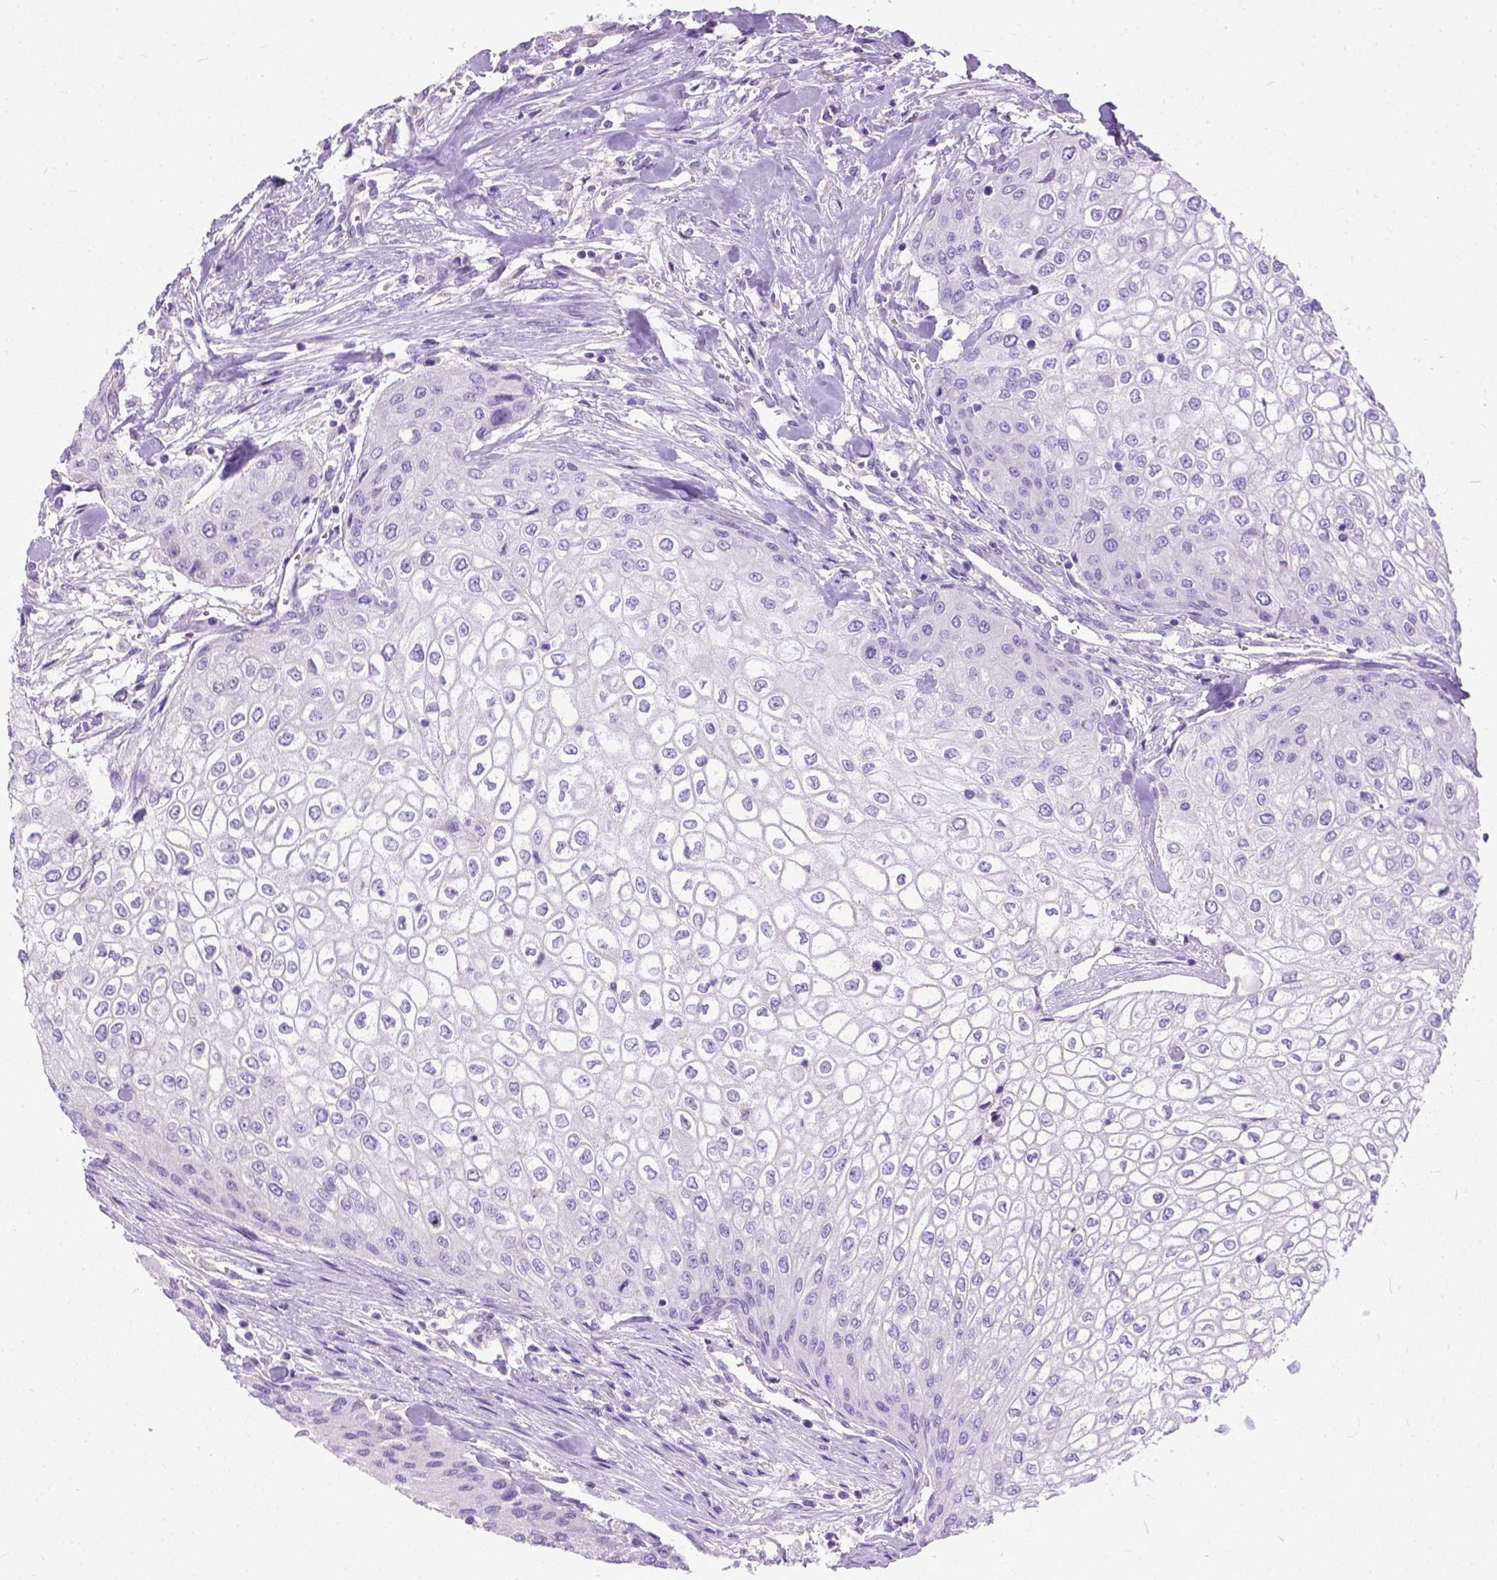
{"staining": {"intensity": "negative", "quantity": "none", "location": "none"}, "tissue": "urothelial cancer", "cell_type": "Tumor cells", "image_type": "cancer", "snomed": [{"axis": "morphology", "description": "Urothelial carcinoma, High grade"}, {"axis": "topography", "description": "Urinary bladder"}], "caption": "This histopathology image is of urothelial cancer stained with immunohistochemistry (IHC) to label a protein in brown with the nuclei are counter-stained blue. There is no positivity in tumor cells. (DAB immunohistochemistry (IHC) with hematoxylin counter stain).", "gene": "PLK5", "patient": {"sex": "male", "age": 62}}